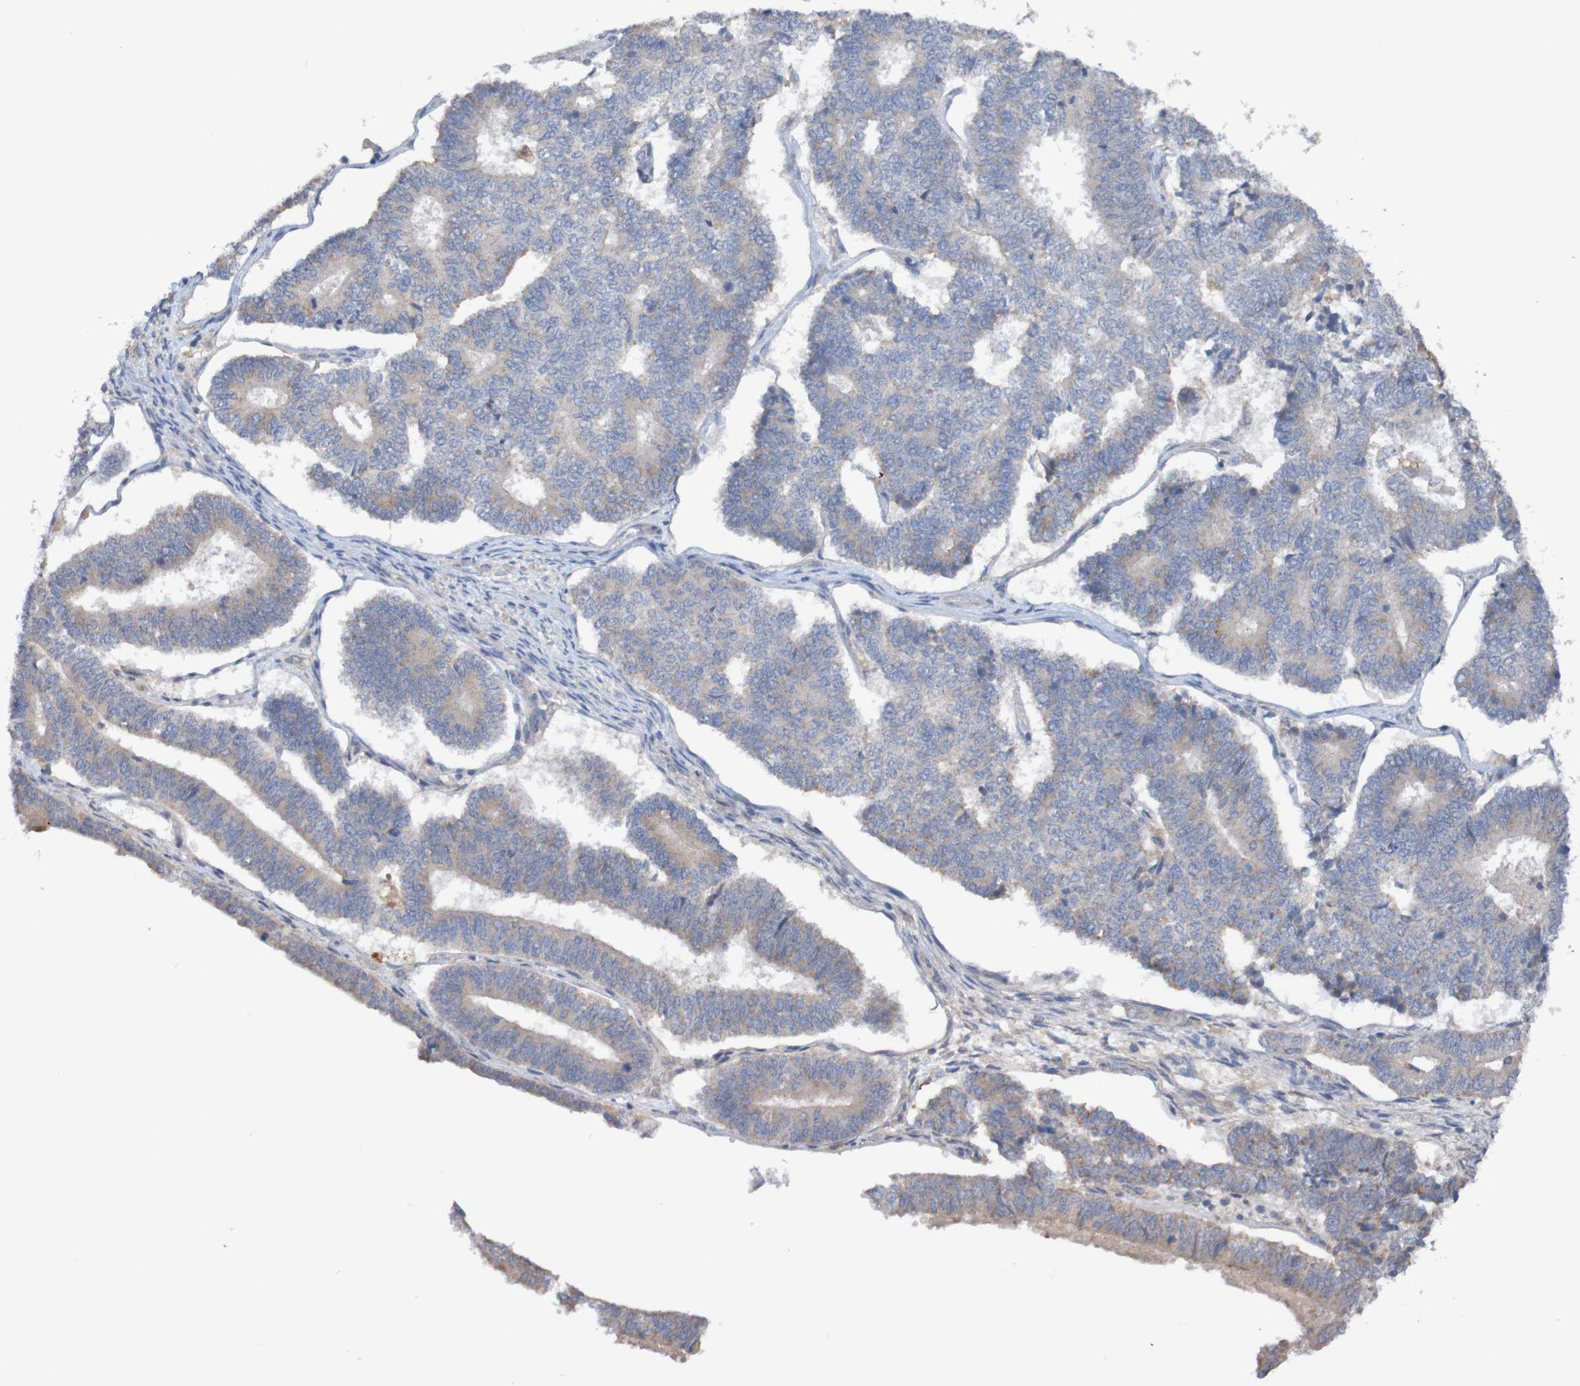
{"staining": {"intensity": "moderate", "quantity": "<25%", "location": "cytoplasmic/membranous"}, "tissue": "endometrial cancer", "cell_type": "Tumor cells", "image_type": "cancer", "snomed": [{"axis": "morphology", "description": "Adenocarcinoma, NOS"}, {"axis": "topography", "description": "Endometrium"}], "caption": "Endometrial adenocarcinoma stained with a brown dye reveals moderate cytoplasmic/membranous positive positivity in about <25% of tumor cells.", "gene": "PHYH", "patient": {"sex": "female", "age": 70}}